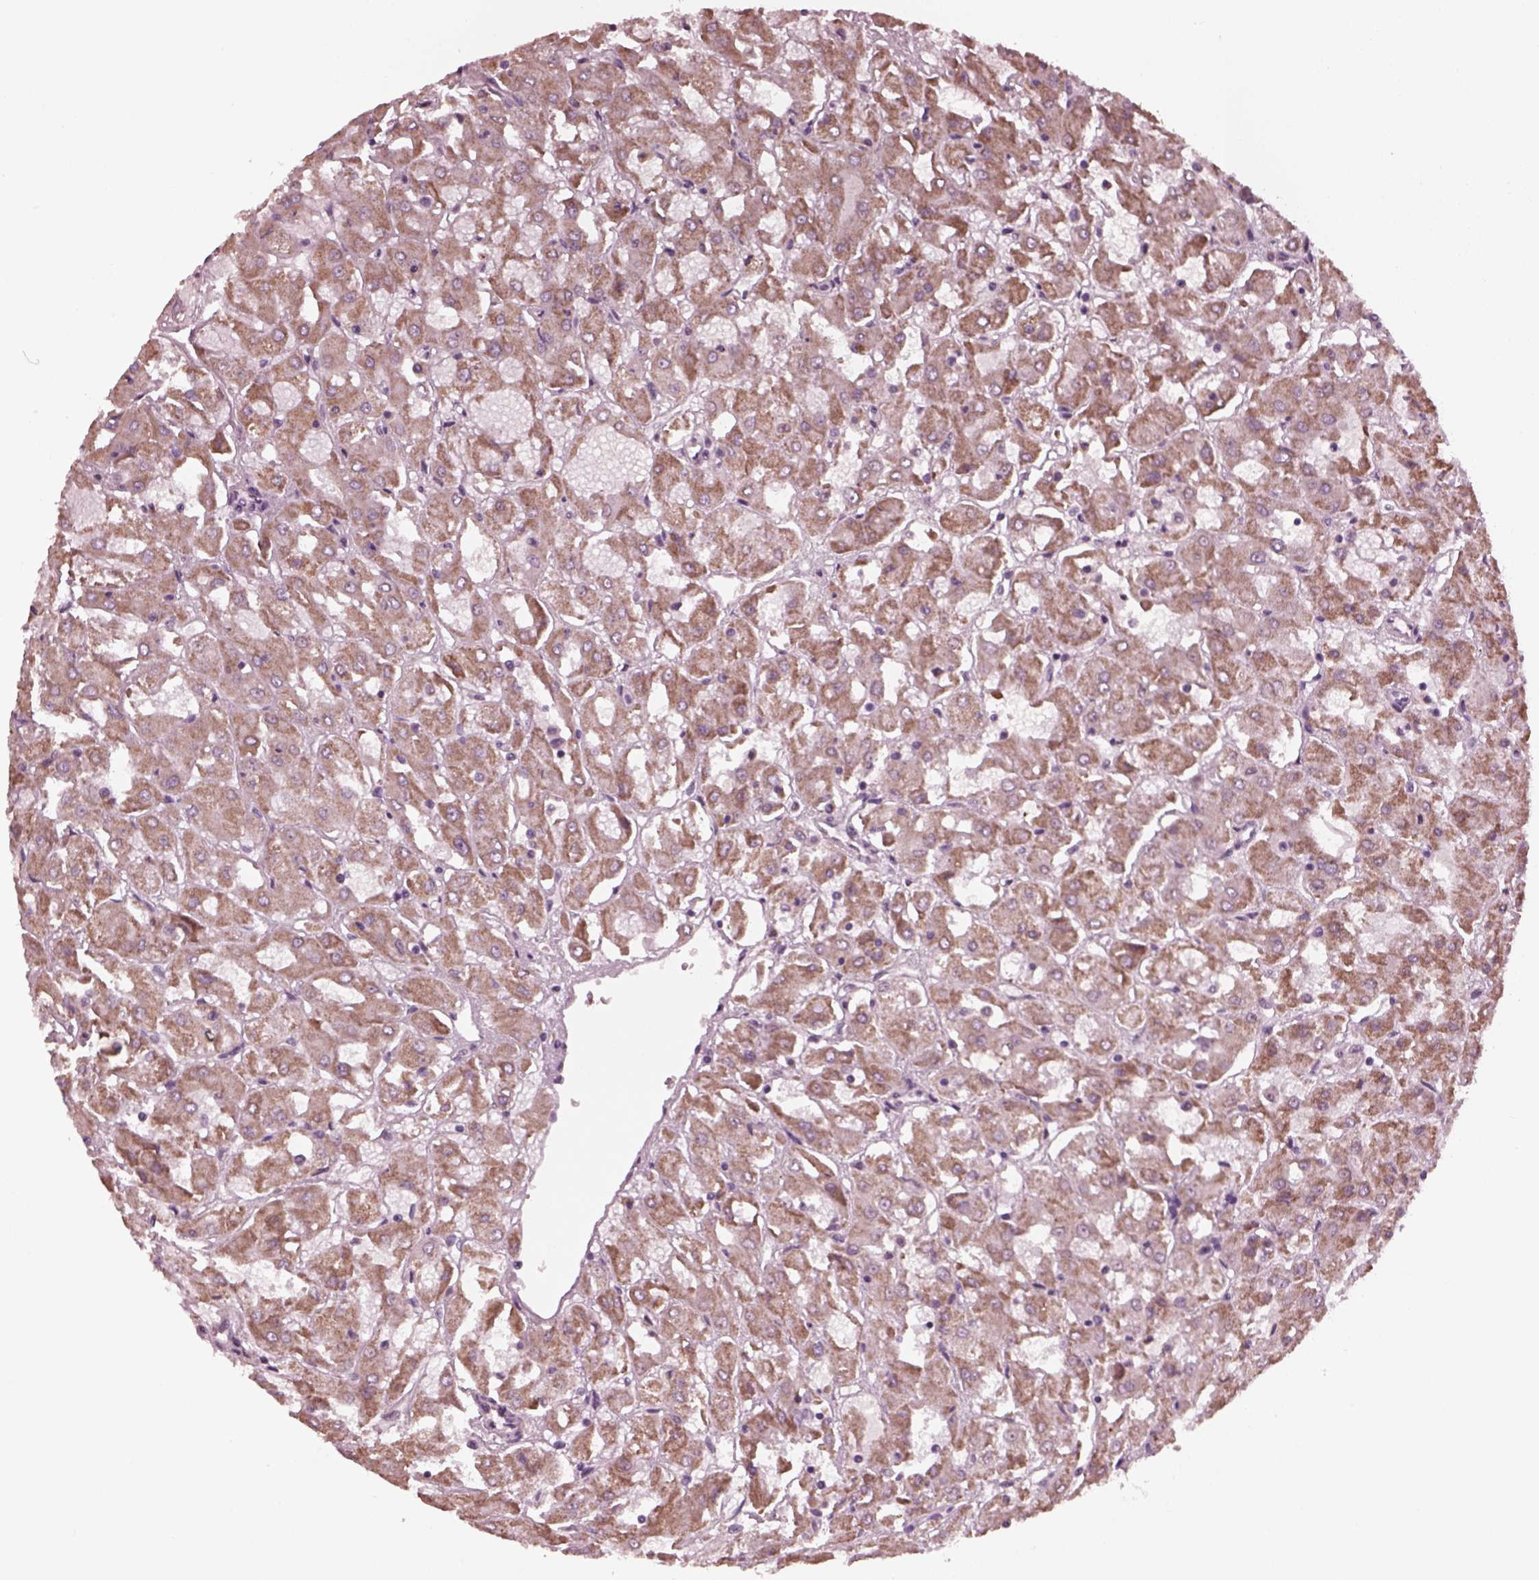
{"staining": {"intensity": "moderate", "quantity": "25%-75%", "location": "cytoplasmic/membranous"}, "tissue": "renal cancer", "cell_type": "Tumor cells", "image_type": "cancer", "snomed": [{"axis": "morphology", "description": "Adenocarcinoma, NOS"}, {"axis": "topography", "description": "Kidney"}], "caption": "Moderate cytoplasmic/membranous expression for a protein is present in about 25%-75% of tumor cells of renal adenocarcinoma using IHC.", "gene": "CELSR3", "patient": {"sex": "male", "age": 72}}